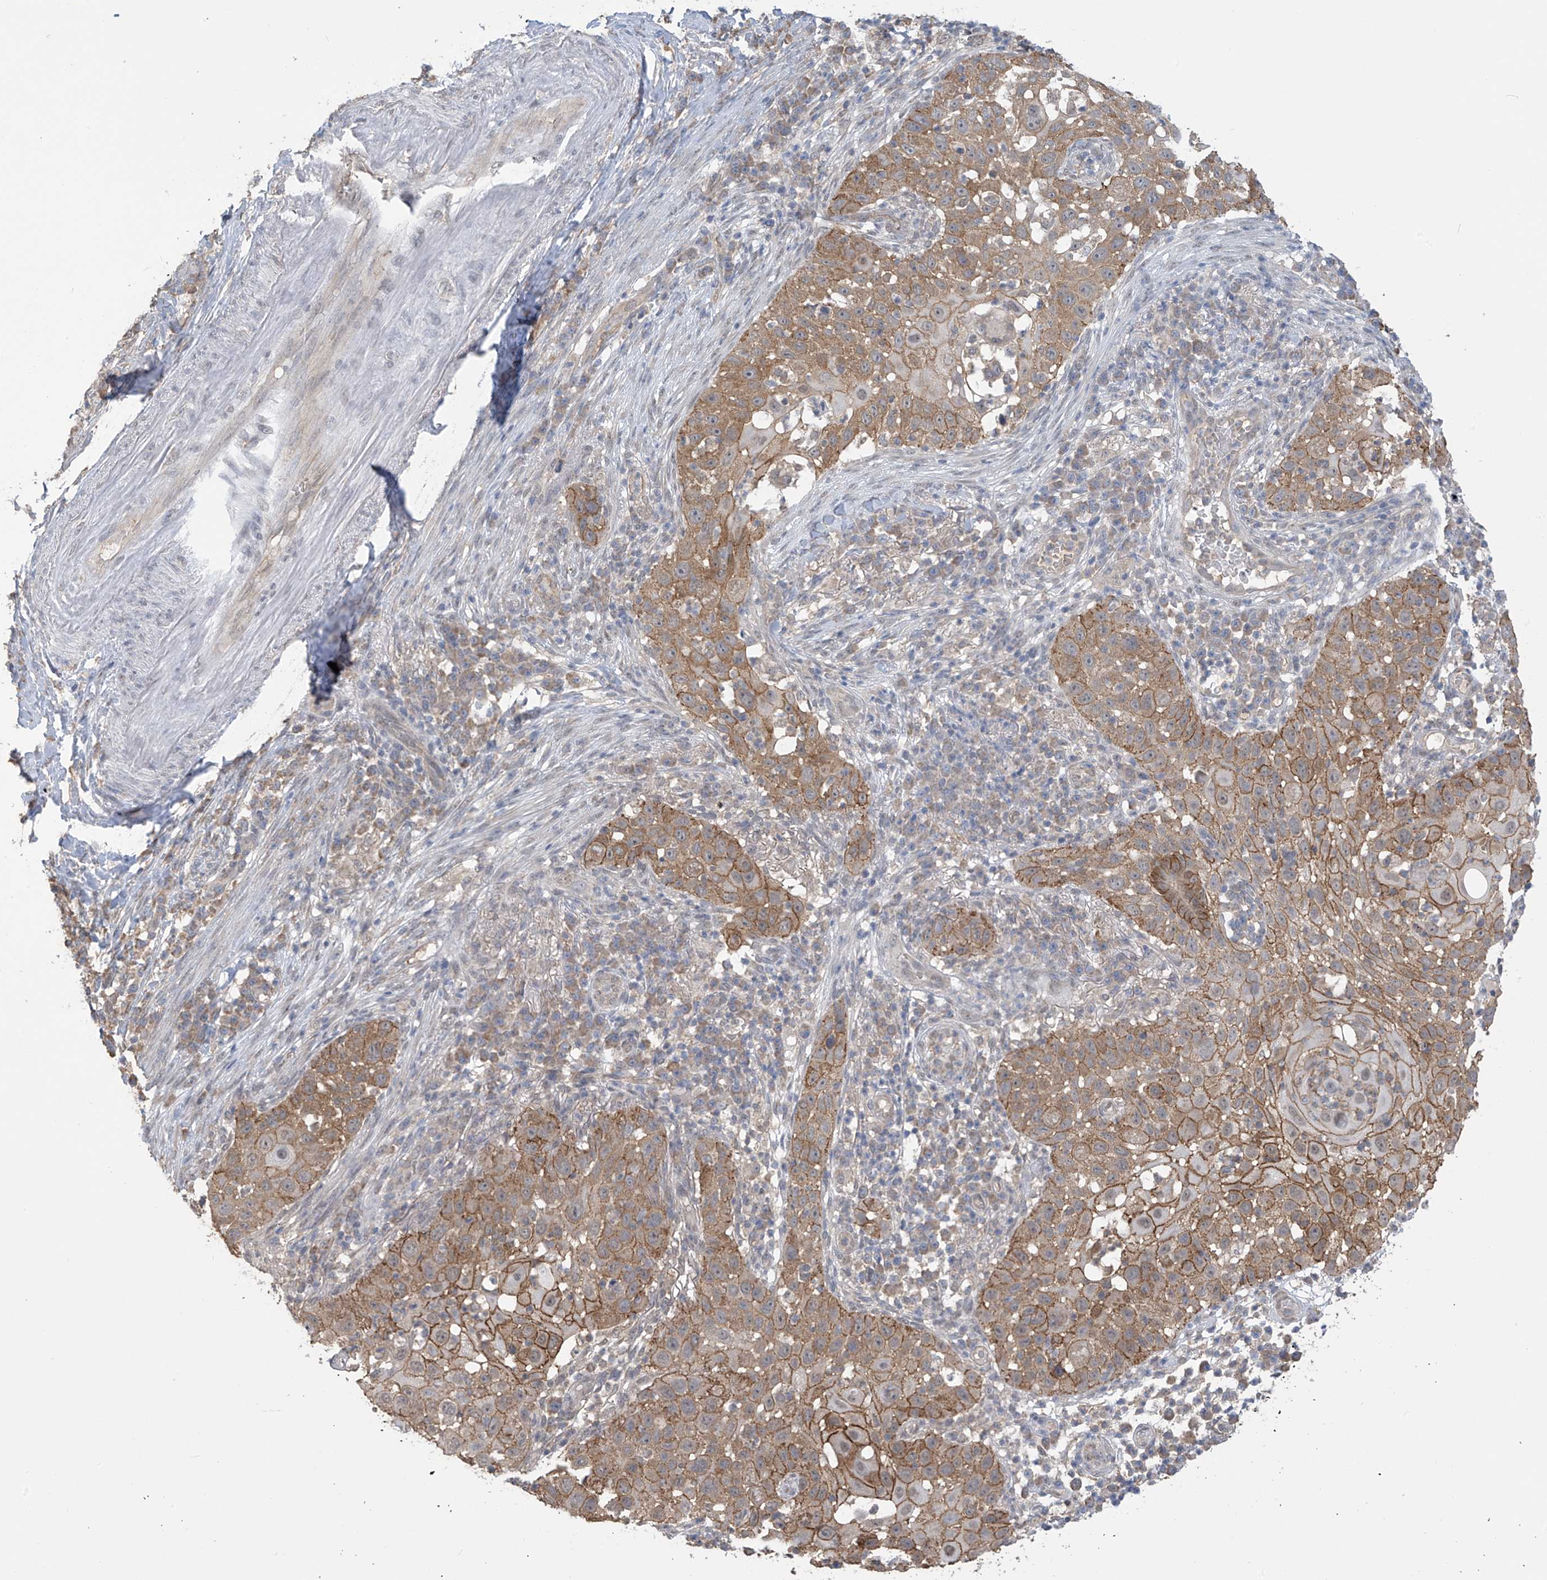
{"staining": {"intensity": "strong", "quantity": ">75%", "location": "cytoplasmic/membranous"}, "tissue": "skin cancer", "cell_type": "Tumor cells", "image_type": "cancer", "snomed": [{"axis": "morphology", "description": "Squamous cell carcinoma, NOS"}, {"axis": "topography", "description": "Skin"}], "caption": "This image shows skin cancer stained with immunohistochemistry (IHC) to label a protein in brown. The cytoplasmic/membranous of tumor cells show strong positivity for the protein. Nuclei are counter-stained blue.", "gene": "KIAA1522", "patient": {"sex": "female", "age": 44}}